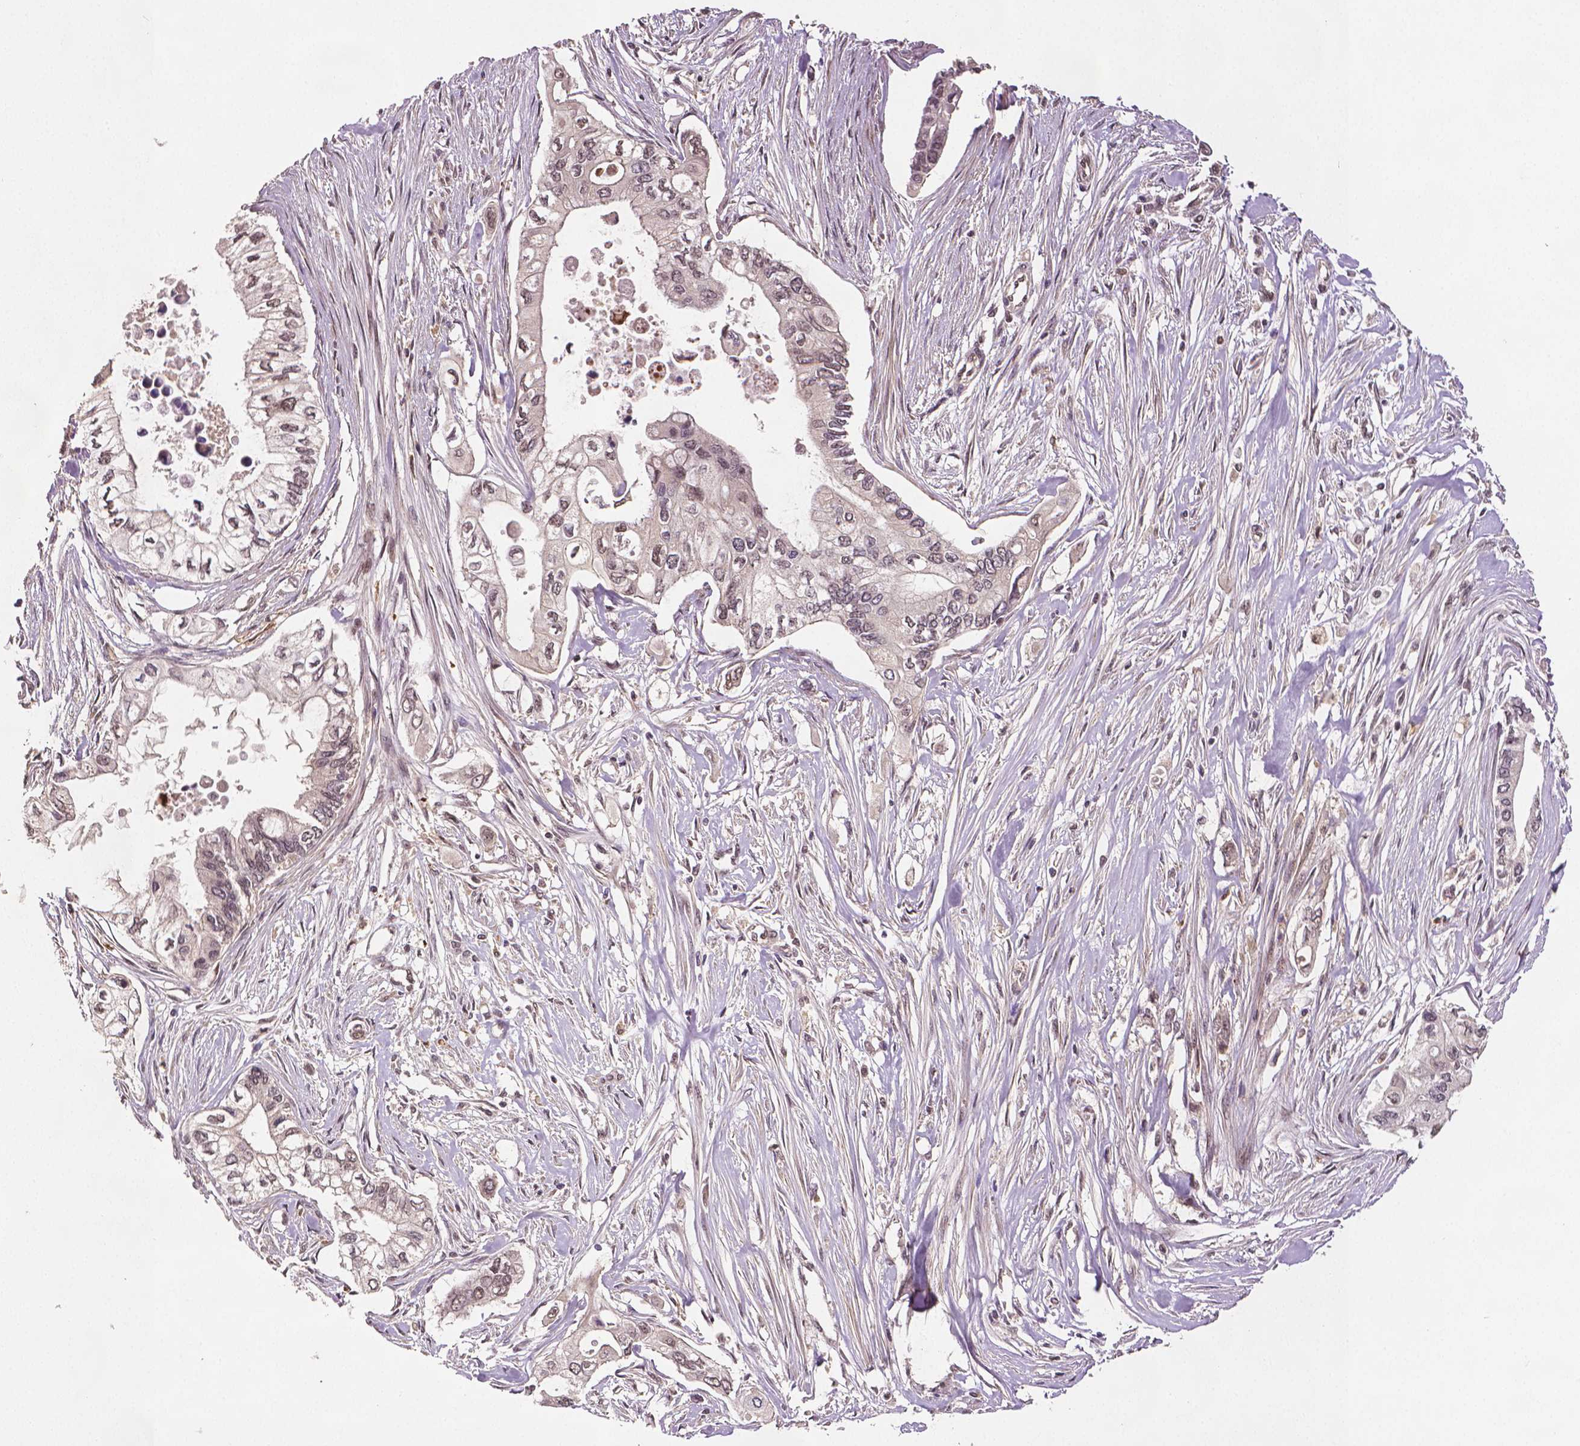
{"staining": {"intensity": "negative", "quantity": "none", "location": "none"}, "tissue": "pancreatic cancer", "cell_type": "Tumor cells", "image_type": "cancer", "snomed": [{"axis": "morphology", "description": "Adenocarcinoma, NOS"}, {"axis": "topography", "description": "Pancreas"}], "caption": "A histopathology image of pancreatic cancer (adenocarcinoma) stained for a protein displays no brown staining in tumor cells.", "gene": "STAT3", "patient": {"sex": "female", "age": 63}}